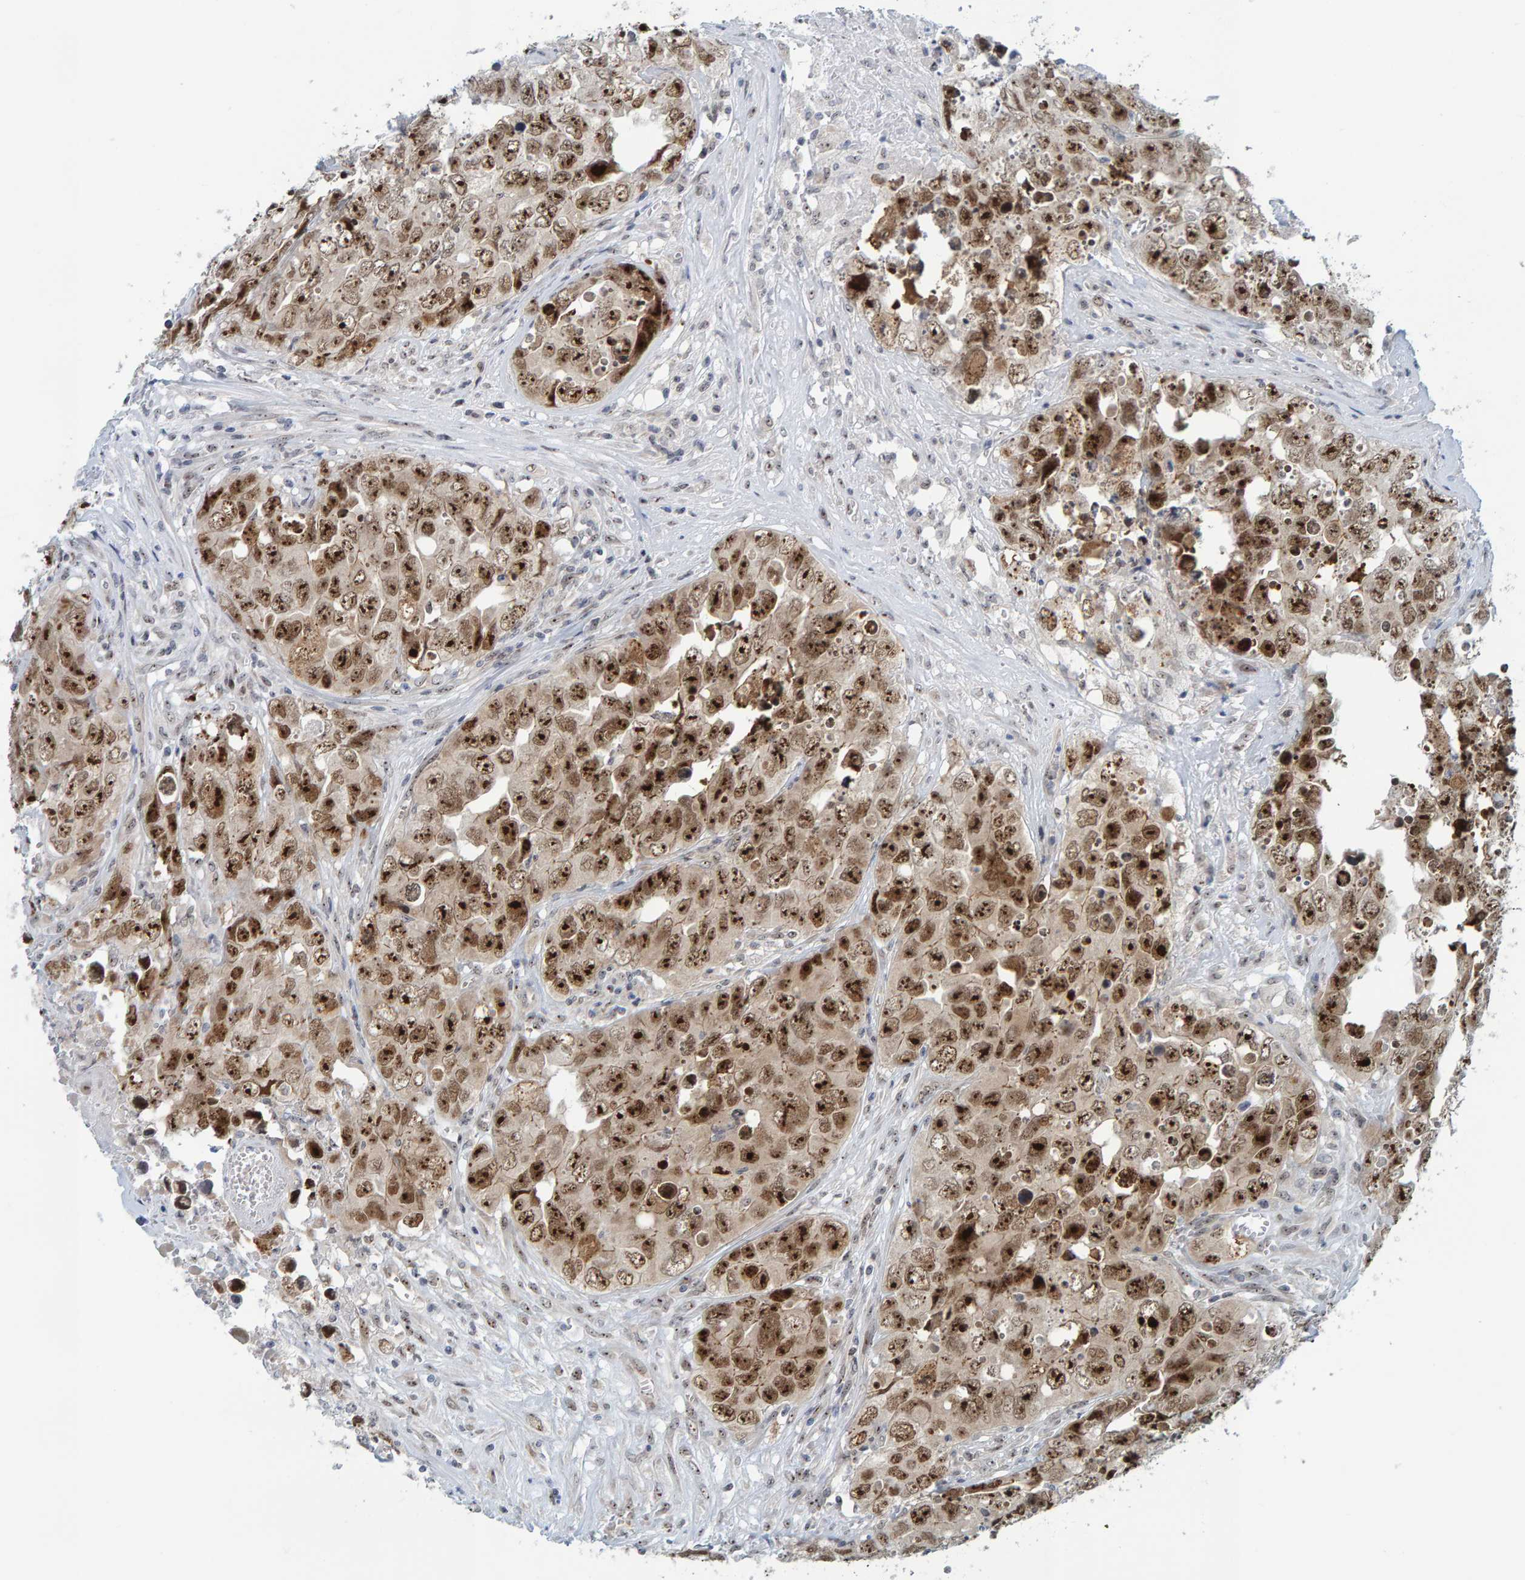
{"staining": {"intensity": "strong", "quantity": ">75%", "location": "nuclear"}, "tissue": "testis cancer", "cell_type": "Tumor cells", "image_type": "cancer", "snomed": [{"axis": "morphology", "description": "Seminoma, NOS"}, {"axis": "morphology", "description": "Carcinoma, Embryonal, NOS"}, {"axis": "topography", "description": "Testis"}], "caption": "Protein positivity by immunohistochemistry exhibits strong nuclear positivity in approximately >75% of tumor cells in testis seminoma.", "gene": "POLR1E", "patient": {"sex": "male", "age": 43}}